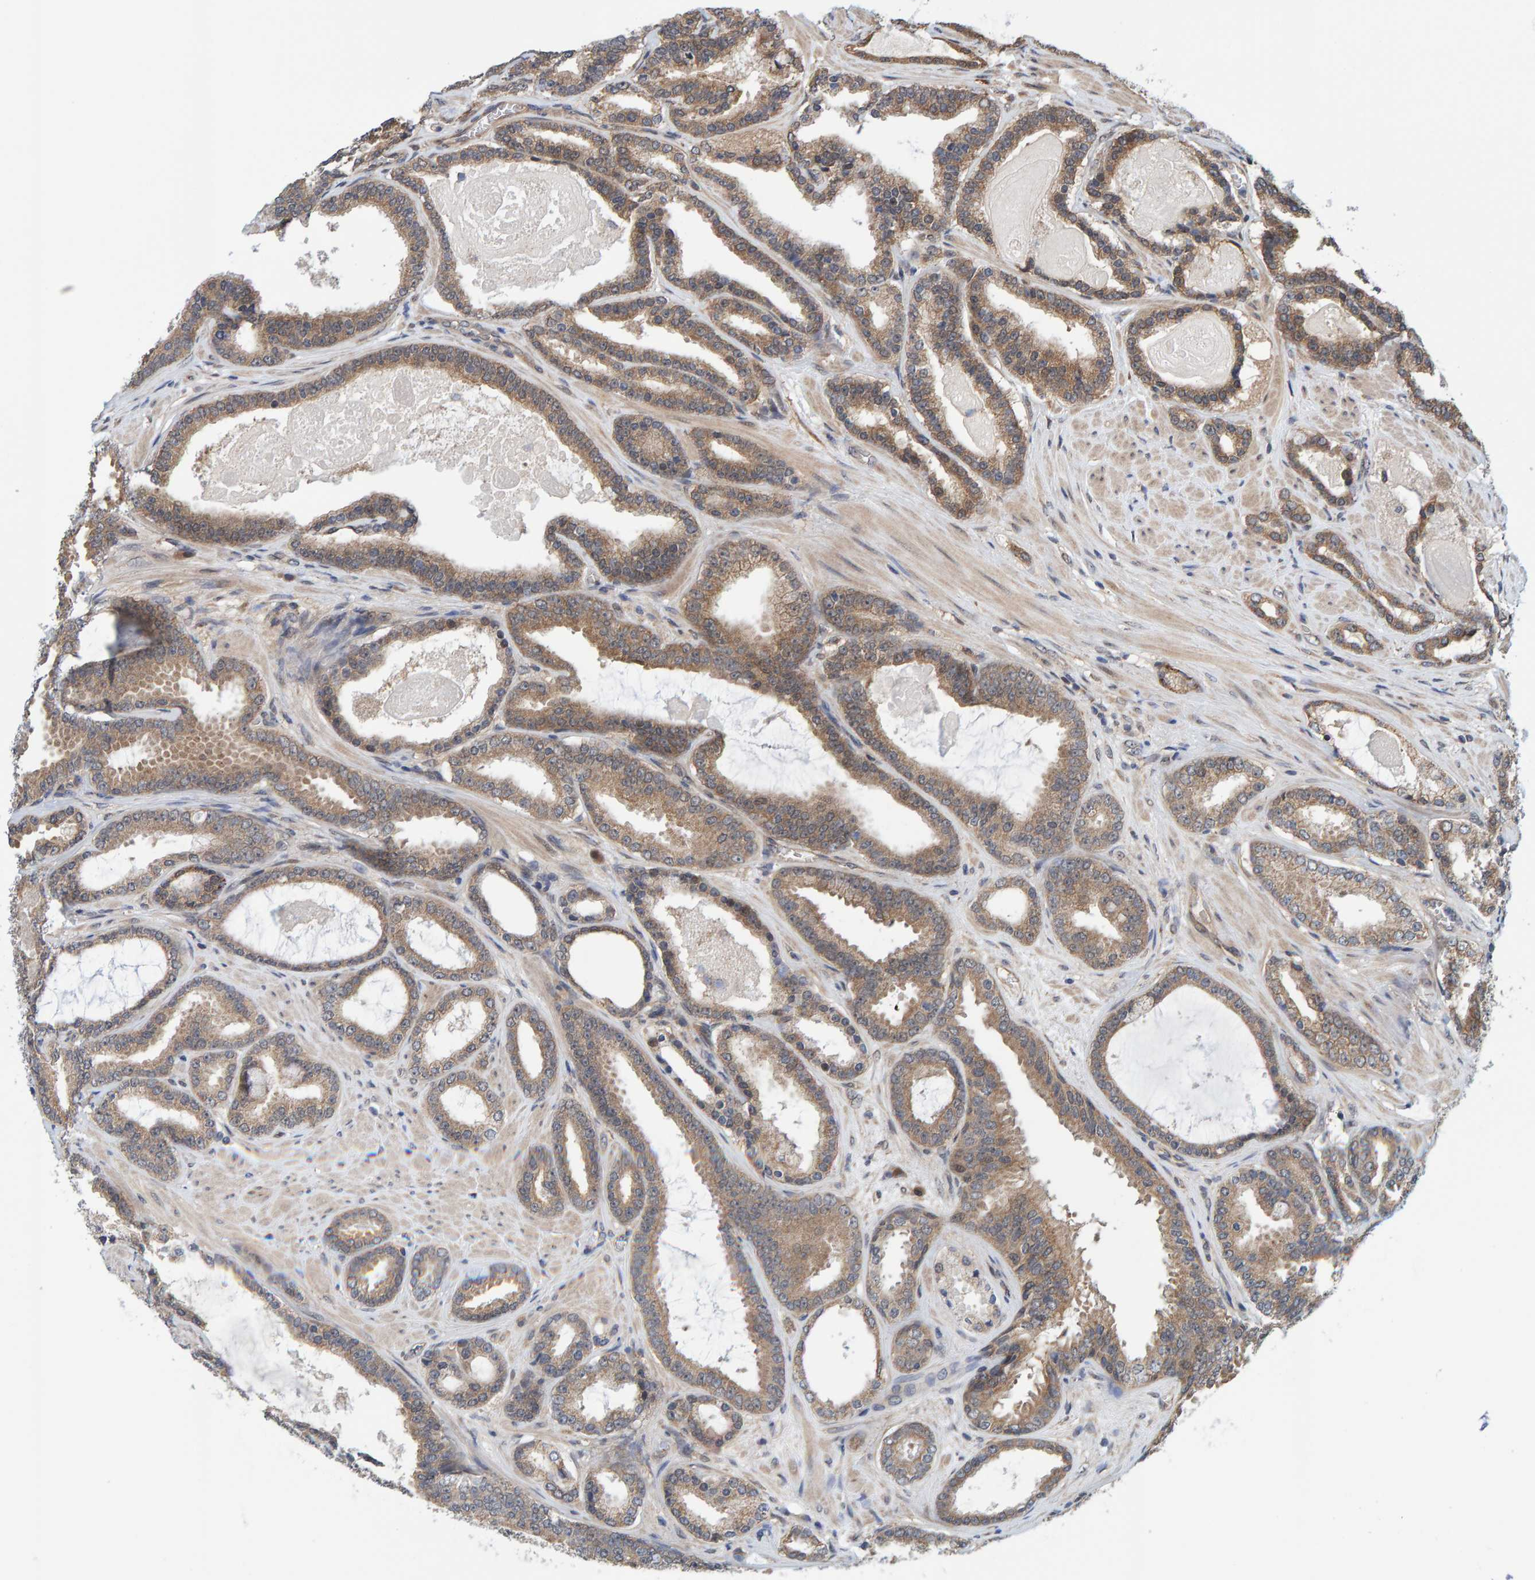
{"staining": {"intensity": "moderate", "quantity": ">75%", "location": "cytoplasmic/membranous"}, "tissue": "prostate cancer", "cell_type": "Tumor cells", "image_type": "cancer", "snomed": [{"axis": "morphology", "description": "Adenocarcinoma, High grade"}, {"axis": "topography", "description": "Prostate"}], "caption": "Approximately >75% of tumor cells in human prostate cancer show moderate cytoplasmic/membranous protein positivity as visualized by brown immunohistochemical staining.", "gene": "SCRN2", "patient": {"sex": "male", "age": 60}}